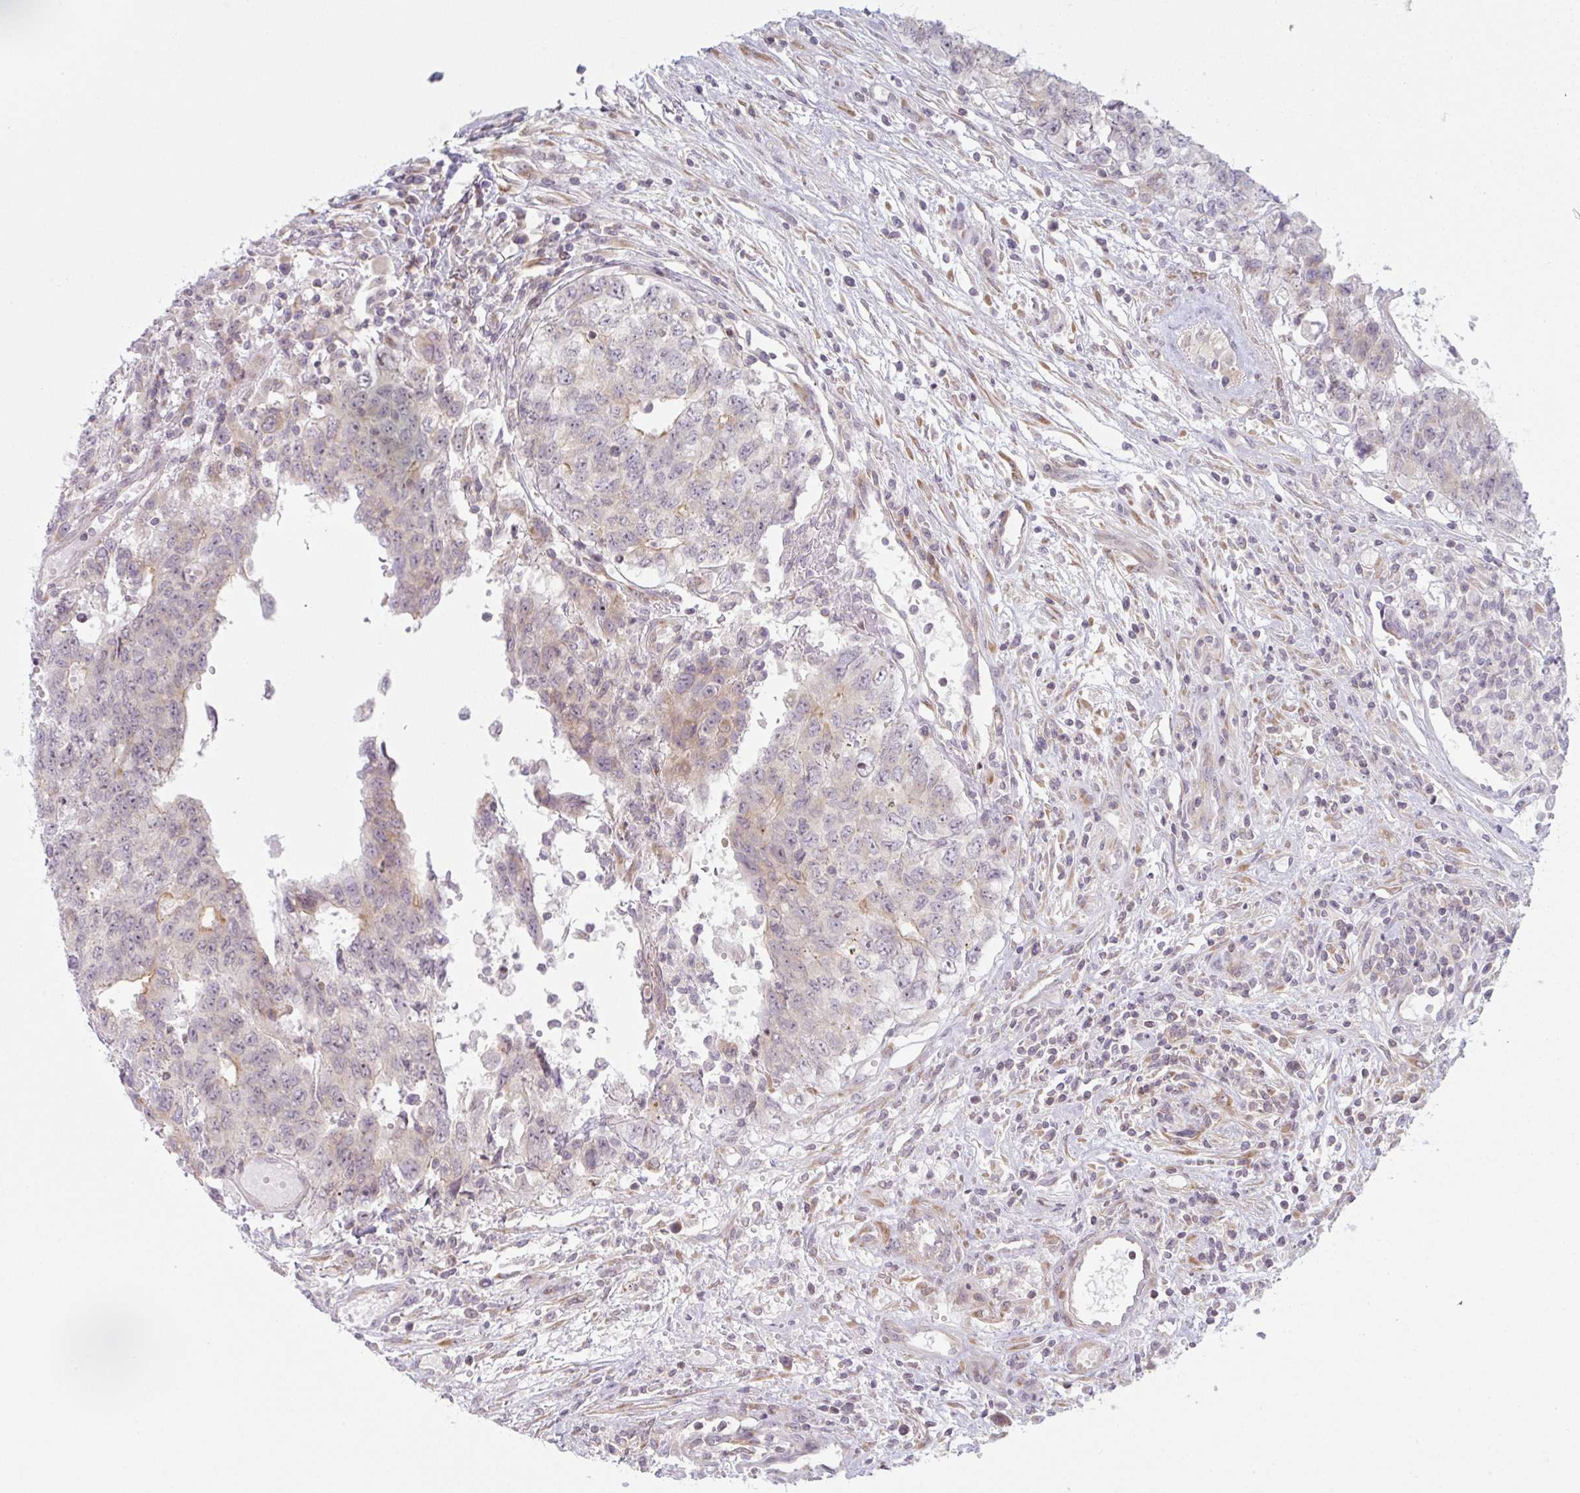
{"staining": {"intensity": "negative", "quantity": "none", "location": "none"}, "tissue": "testis cancer", "cell_type": "Tumor cells", "image_type": "cancer", "snomed": [{"axis": "morphology", "description": "Carcinoma, Embryonal, NOS"}, {"axis": "topography", "description": "Testis"}], "caption": "High magnification brightfield microscopy of testis embryonal carcinoma stained with DAB (3,3'-diaminobenzidine) (brown) and counterstained with hematoxylin (blue): tumor cells show no significant staining.", "gene": "TMEM237", "patient": {"sex": "male", "age": 34}}